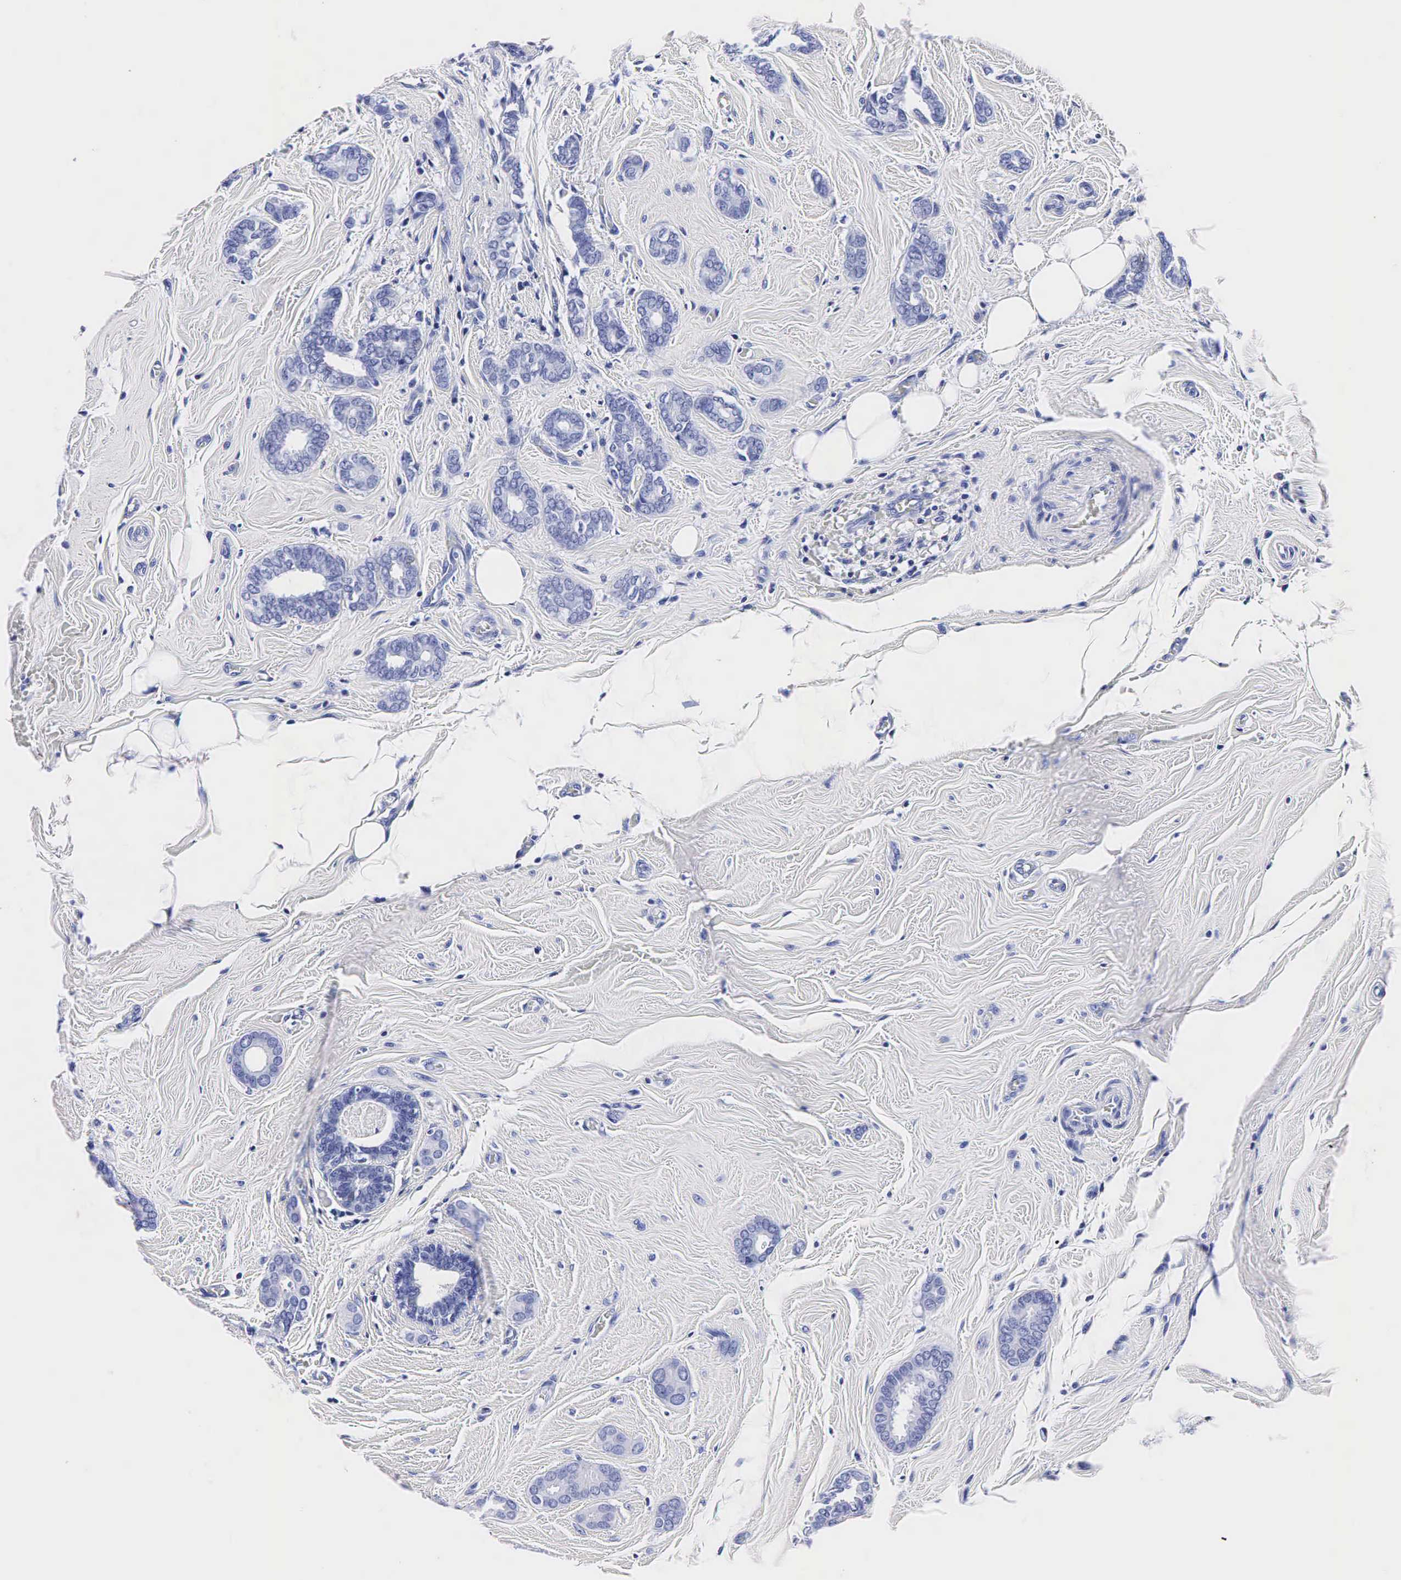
{"staining": {"intensity": "negative", "quantity": "none", "location": "none"}, "tissue": "breast cancer", "cell_type": "Tumor cells", "image_type": "cancer", "snomed": [{"axis": "morphology", "description": "Duct carcinoma"}, {"axis": "topography", "description": "Breast"}], "caption": "This is an immunohistochemistry histopathology image of breast intraductal carcinoma. There is no staining in tumor cells.", "gene": "TG", "patient": {"sex": "female", "age": 50}}